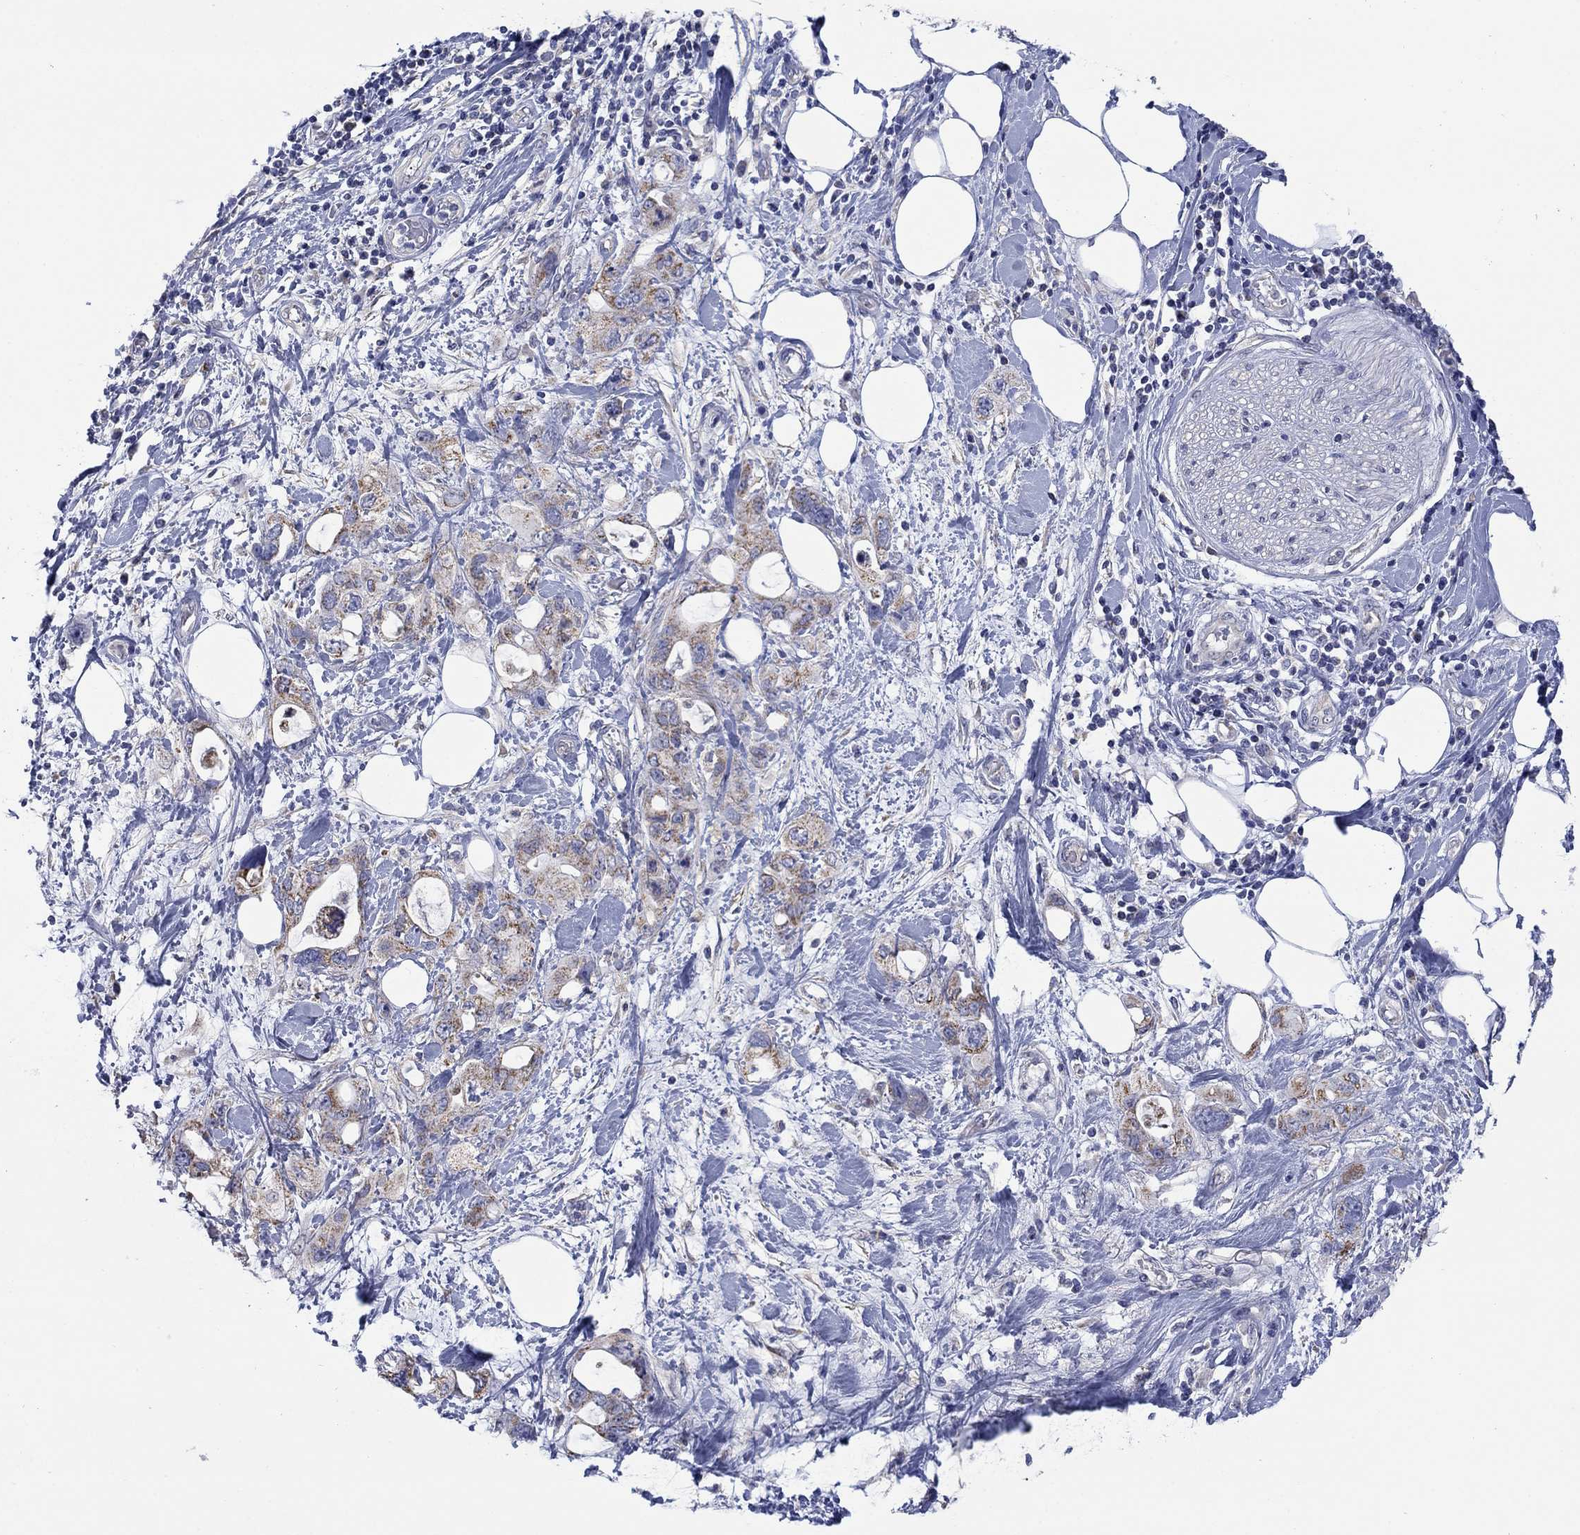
{"staining": {"intensity": "moderate", "quantity": ">75%", "location": "cytoplasmic/membranous"}, "tissue": "pancreatic cancer", "cell_type": "Tumor cells", "image_type": "cancer", "snomed": [{"axis": "morphology", "description": "Adenocarcinoma, NOS"}, {"axis": "topography", "description": "Pancreas"}], "caption": "DAB (3,3'-diaminobenzidine) immunohistochemical staining of adenocarcinoma (pancreatic) shows moderate cytoplasmic/membranous protein positivity in about >75% of tumor cells.", "gene": "CLVS1", "patient": {"sex": "female", "age": 56}}